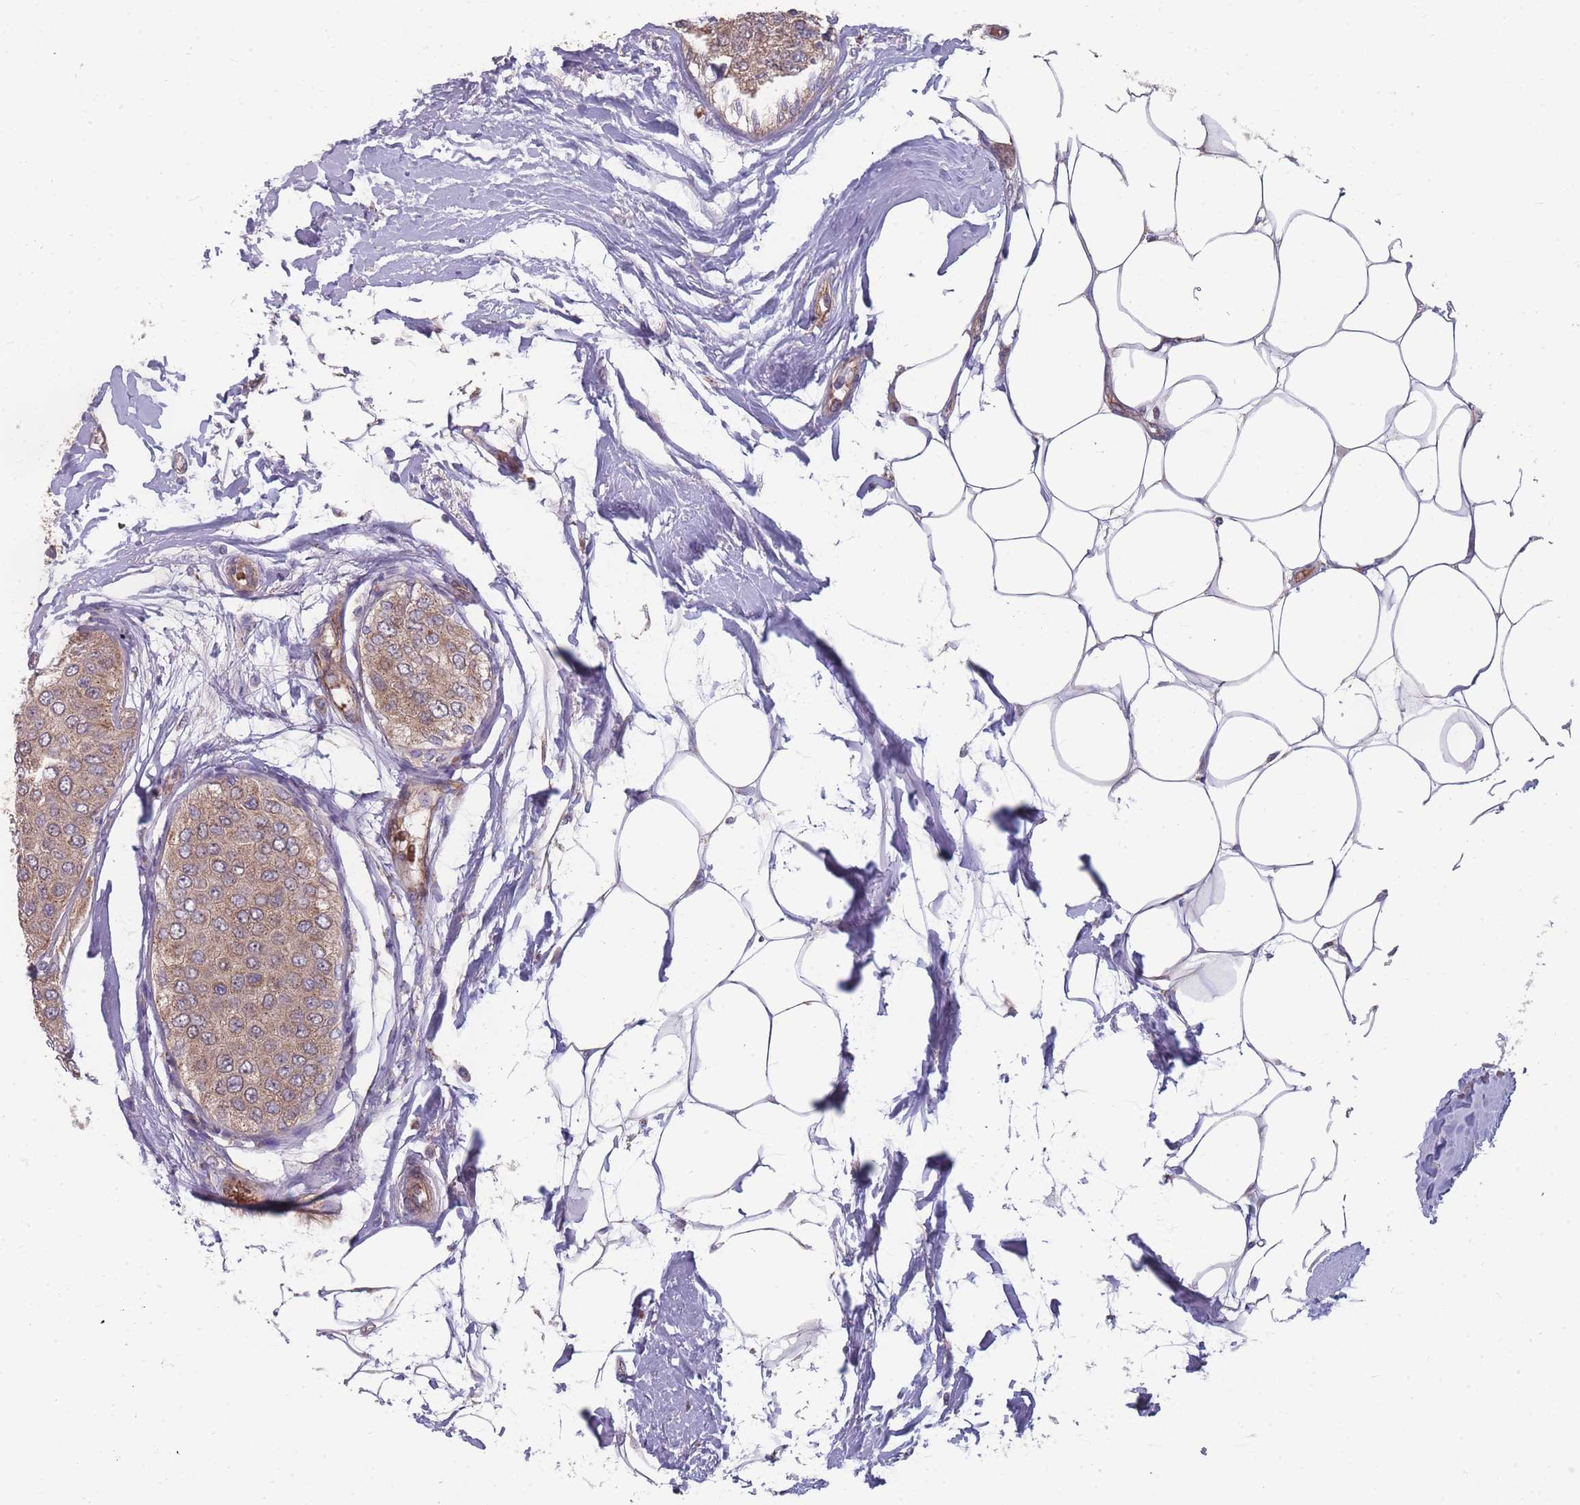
{"staining": {"intensity": "moderate", "quantity": ">75%", "location": "cytoplasmic/membranous"}, "tissue": "breast cancer", "cell_type": "Tumor cells", "image_type": "cancer", "snomed": [{"axis": "morphology", "description": "Duct carcinoma"}, {"axis": "topography", "description": "Breast"}], "caption": "High-power microscopy captured an immunohistochemistry image of infiltrating ductal carcinoma (breast), revealing moderate cytoplasmic/membranous positivity in about >75% of tumor cells.", "gene": "SLC35B4", "patient": {"sex": "female", "age": 72}}